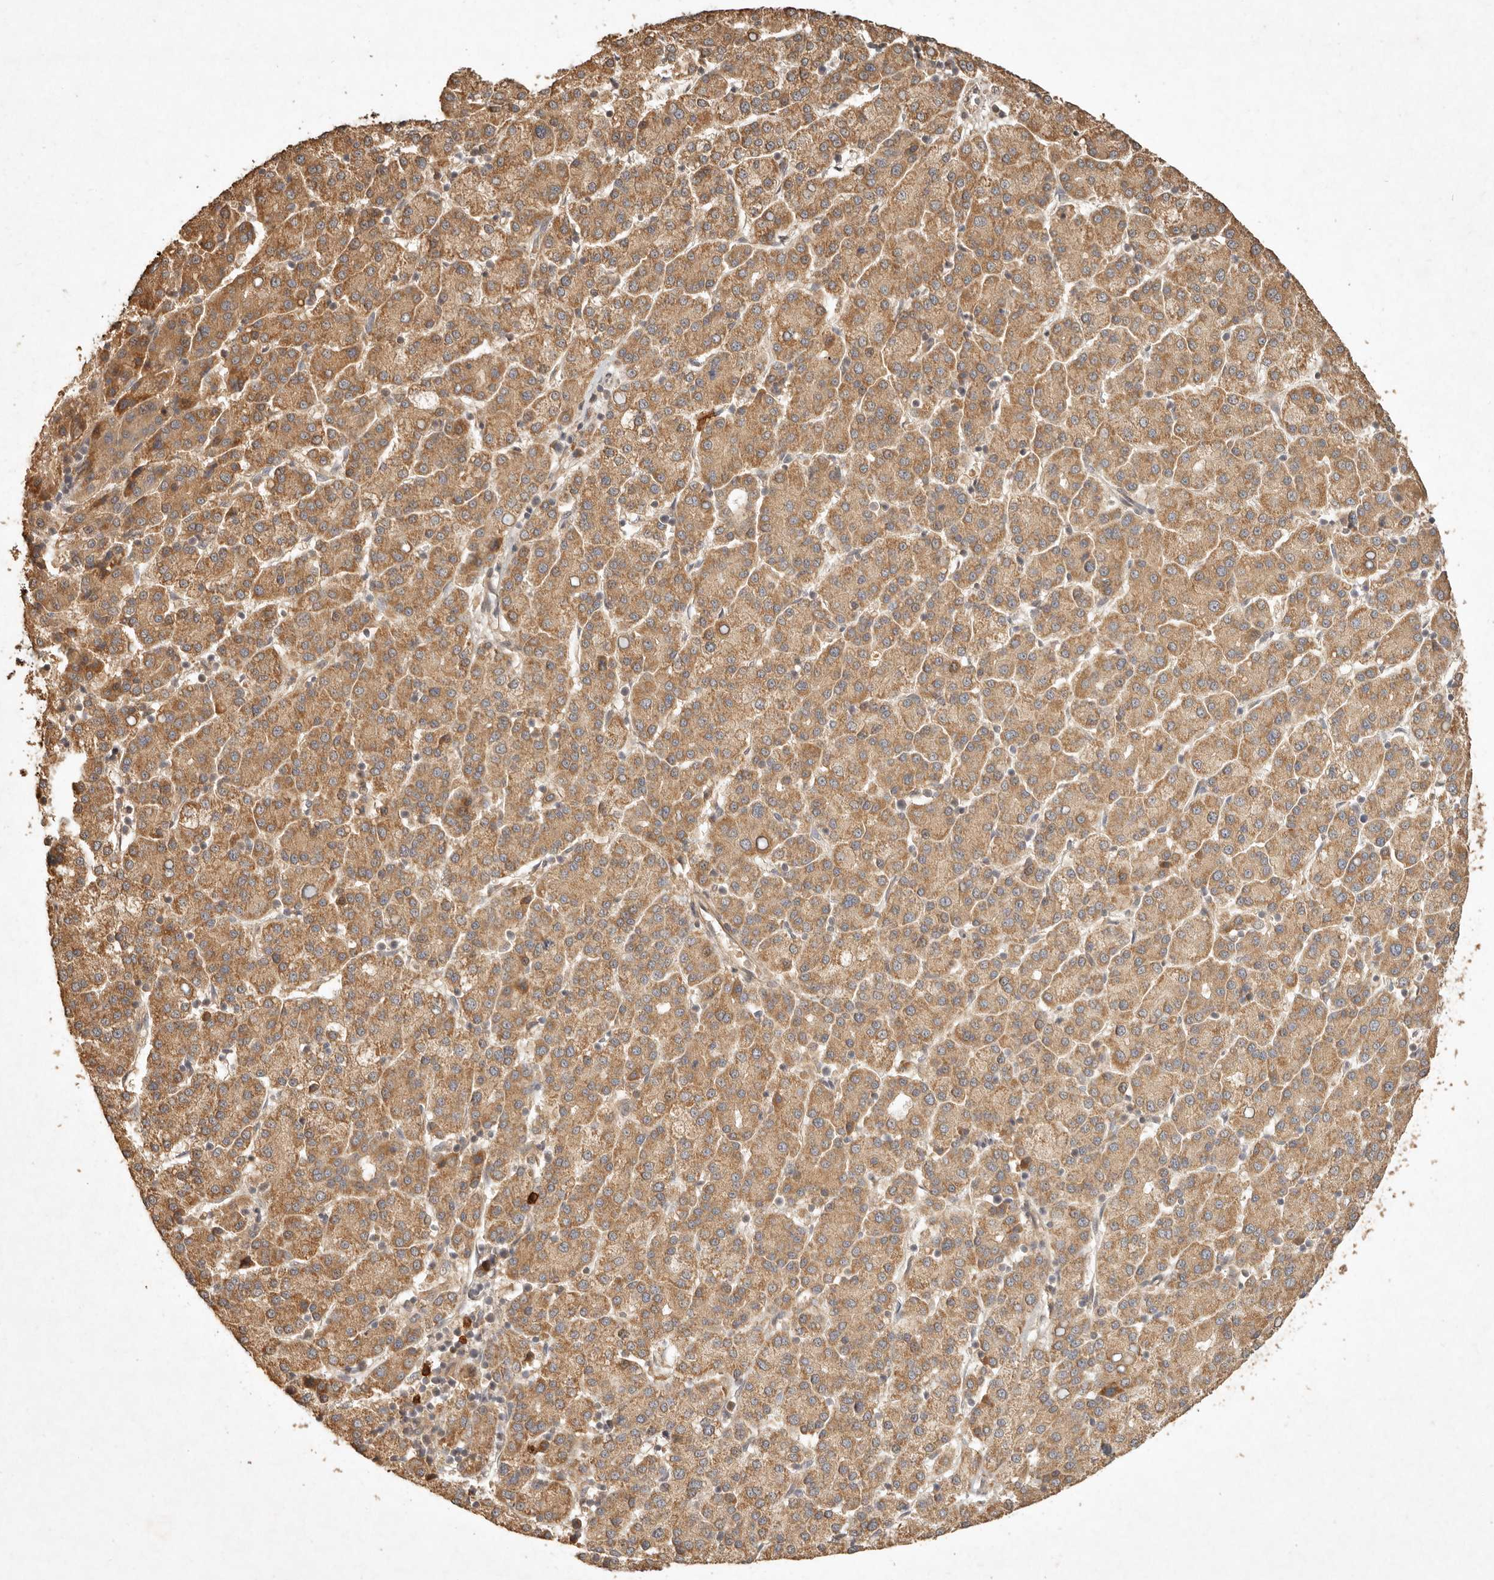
{"staining": {"intensity": "moderate", "quantity": ">75%", "location": "cytoplasmic/membranous"}, "tissue": "liver cancer", "cell_type": "Tumor cells", "image_type": "cancer", "snomed": [{"axis": "morphology", "description": "Carcinoma, Hepatocellular, NOS"}, {"axis": "topography", "description": "Liver"}], "caption": "IHC (DAB (3,3'-diaminobenzidine)) staining of liver hepatocellular carcinoma exhibits moderate cytoplasmic/membranous protein expression in about >75% of tumor cells.", "gene": "CLEC4C", "patient": {"sex": "female", "age": 58}}